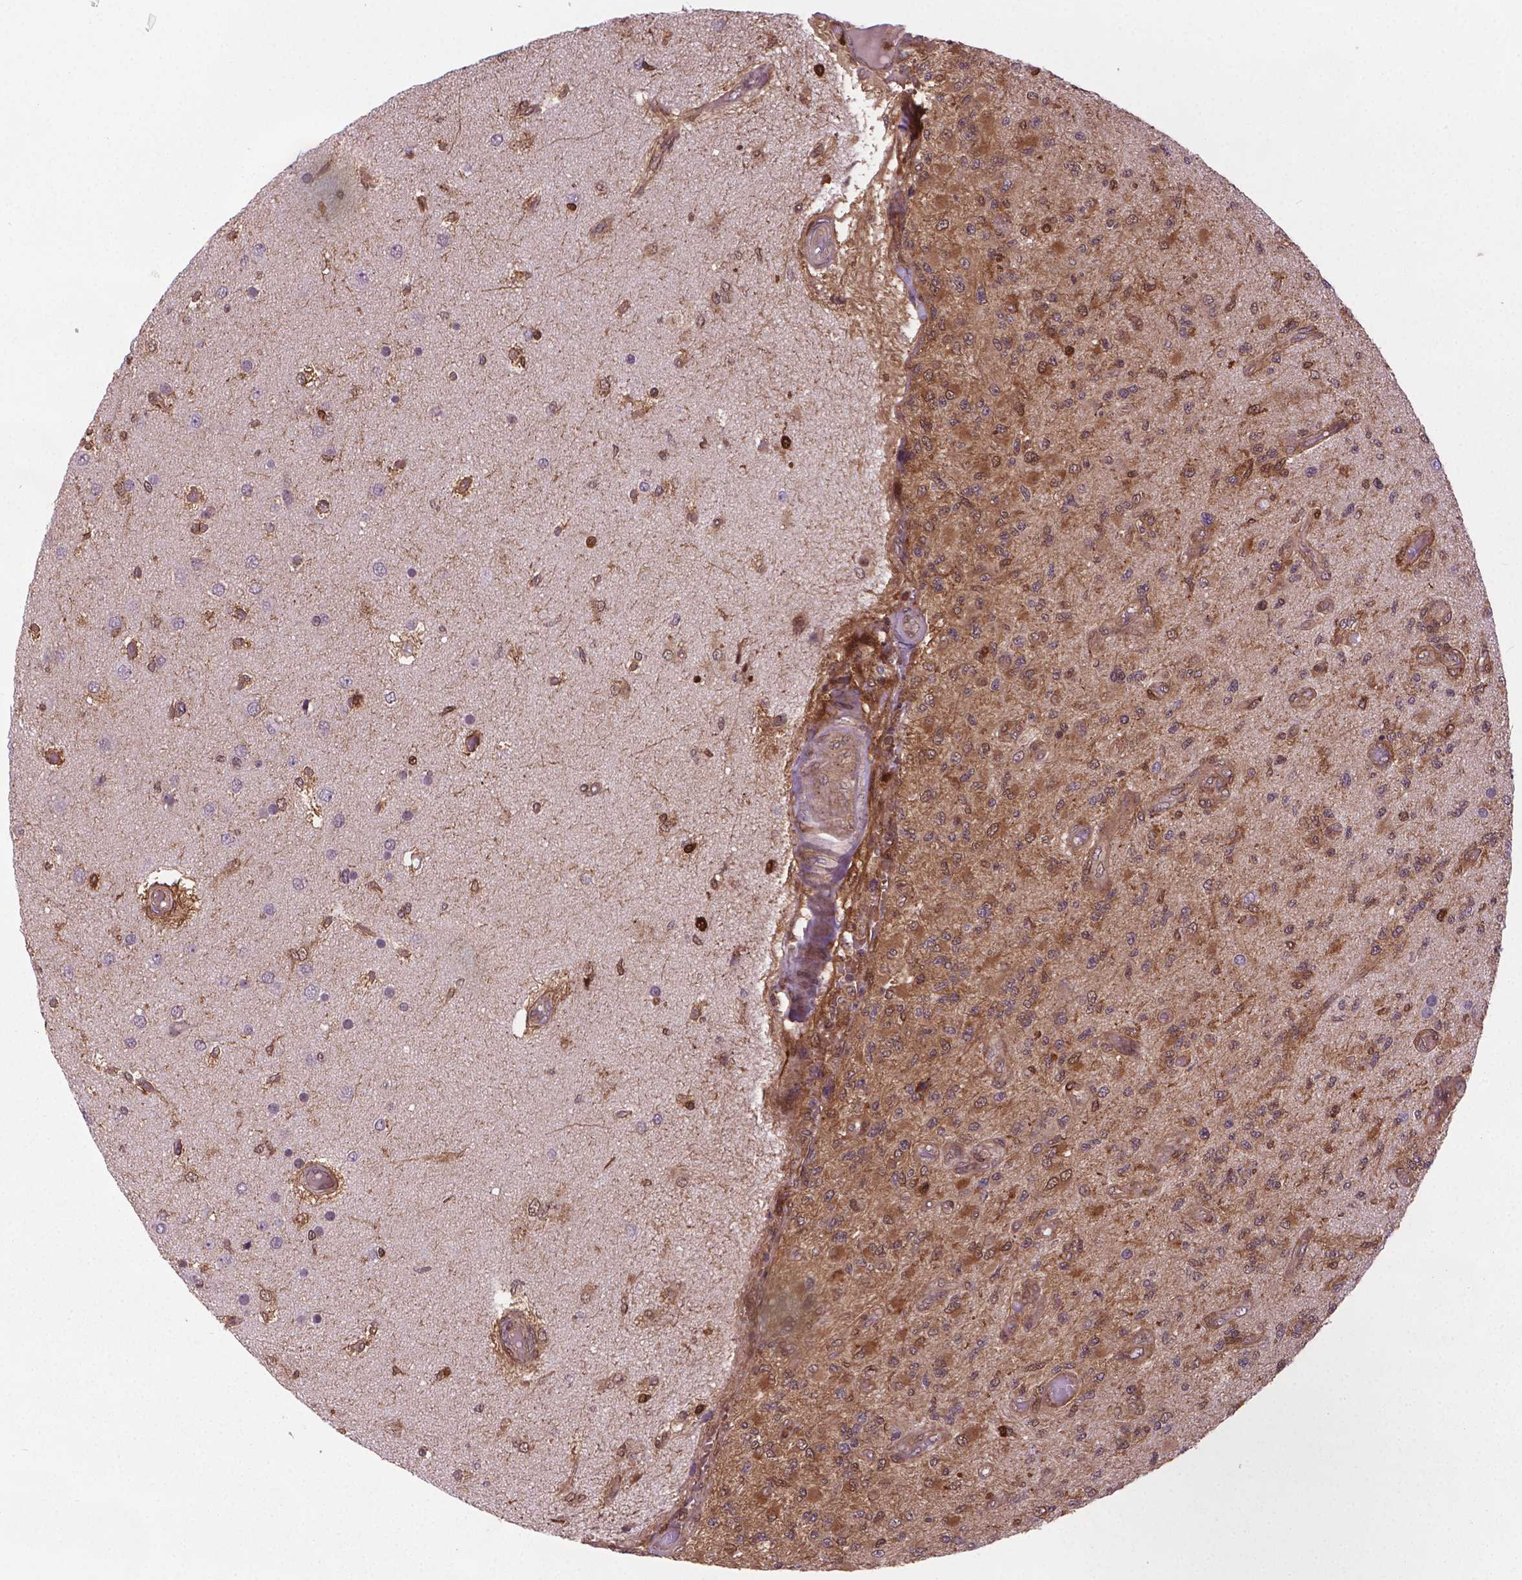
{"staining": {"intensity": "moderate", "quantity": ">75%", "location": "cytoplasmic/membranous,nuclear"}, "tissue": "glioma", "cell_type": "Tumor cells", "image_type": "cancer", "snomed": [{"axis": "morphology", "description": "Glioma, malignant, High grade"}, {"axis": "topography", "description": "Brain"}], "caption": "DAB immunohistochemical staining of glioma demonstrates moderate cytoplasmic/membranous and nuclear protein positivity in approximately >75% of tumor cells. The staining is performed using DAB brown chromogen to label protein expression. The nuclei are counter-stained blue using hematoxylin.", "gene": "PLIN3", "patient": {"sex": "female", "age": 63}}